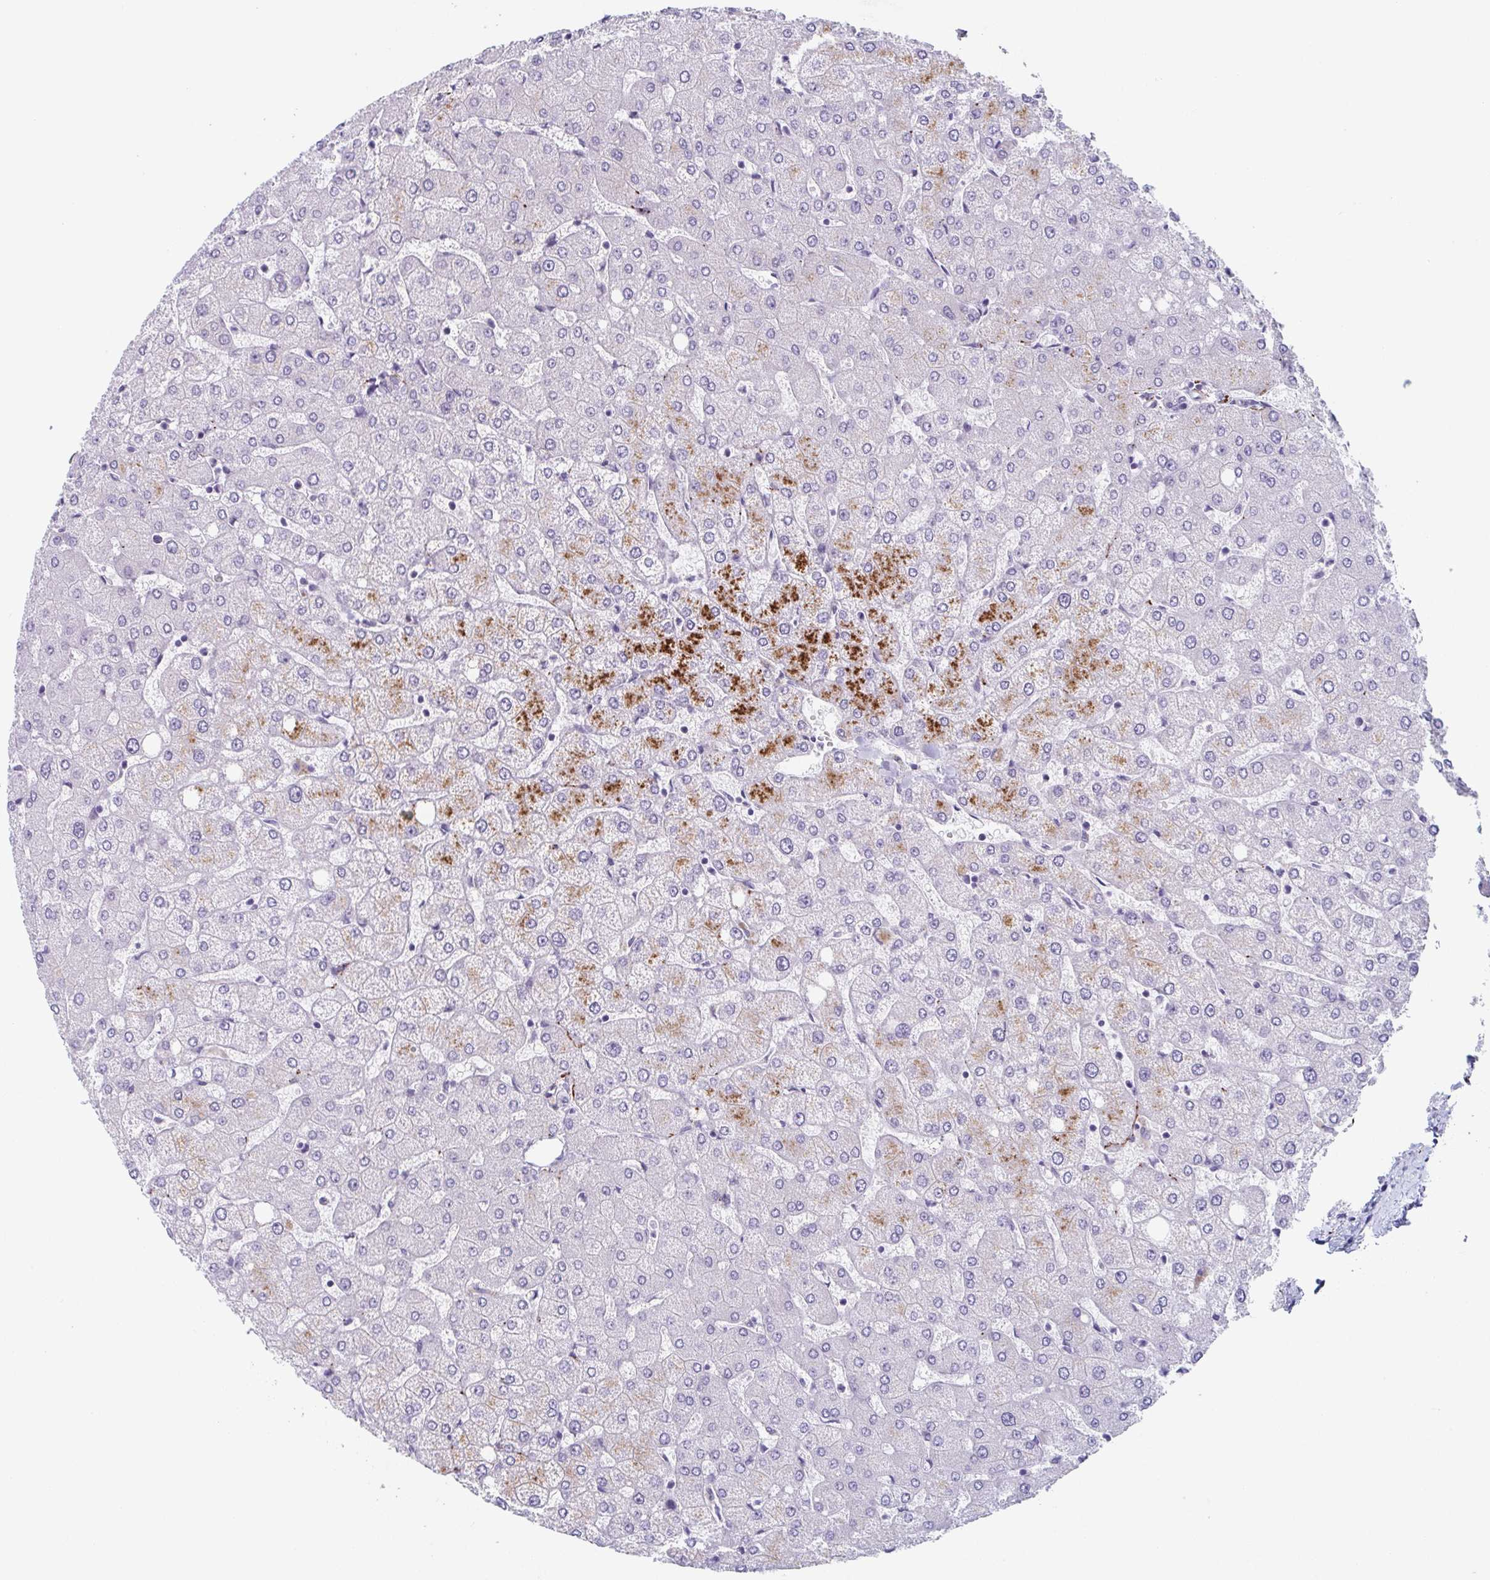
{"staining": {"intensity": "negative", "quantity": "none", "location": "none"}, "tissue": "liver", "cell_type": "Cholangiocytes", "image_type": "normal", "snomed": [{"axis": "morphology", "description": "Normal tissue, NOS"}, {"axis": "topography", "description": "Liver"}], "caption": "DAB immunohistochemical staining of unremarkable human liver displays no significant staining in cholangiocytes. (DAB (3,3'-diaminobenzidine) IHC, high magnification).", "gene": "ZFP64", "patient": {"sex": "female", "age": 54}}